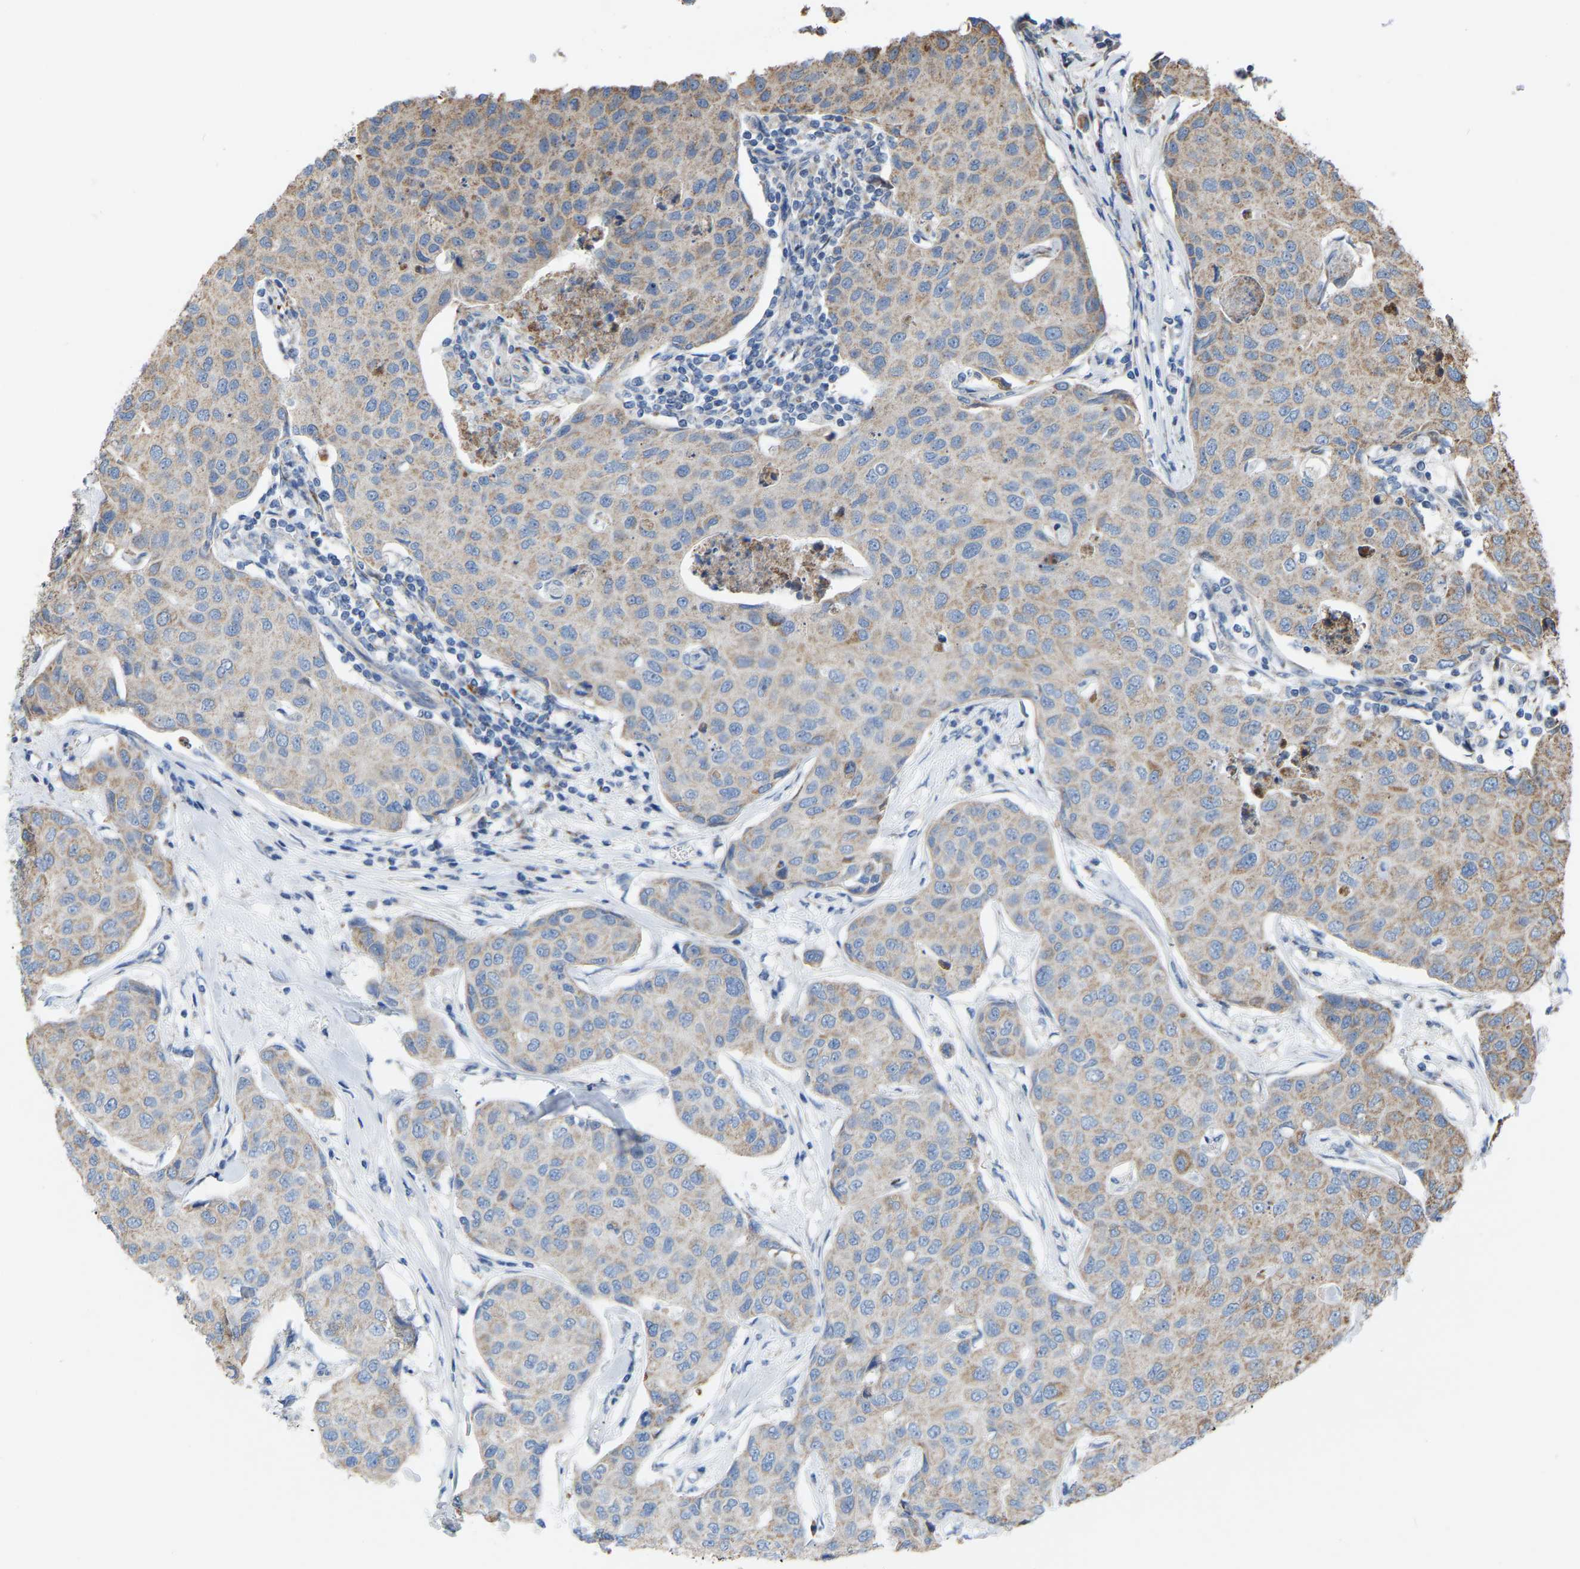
{"staining": {"intensity": "weak", "quantity": ">75%", "location": "cytoplasmic/membranous"}, "tissue": "breast cancer", "cell_type": "Tumor cells", "image_type": "cancer", "snomed": [{"axis": "morphology", "description": "Duct carcinoma"}, {"axis": "topography", "description": "Breast"}], "caption": "Weak cytoplasmic/membranous expression for a protein is identified in approximately >75% of tumor cells of breast cancer using immunohistochemistry (IHC).", "gene": "BCL10", "patient": {"sex": "female", "age": 80}}